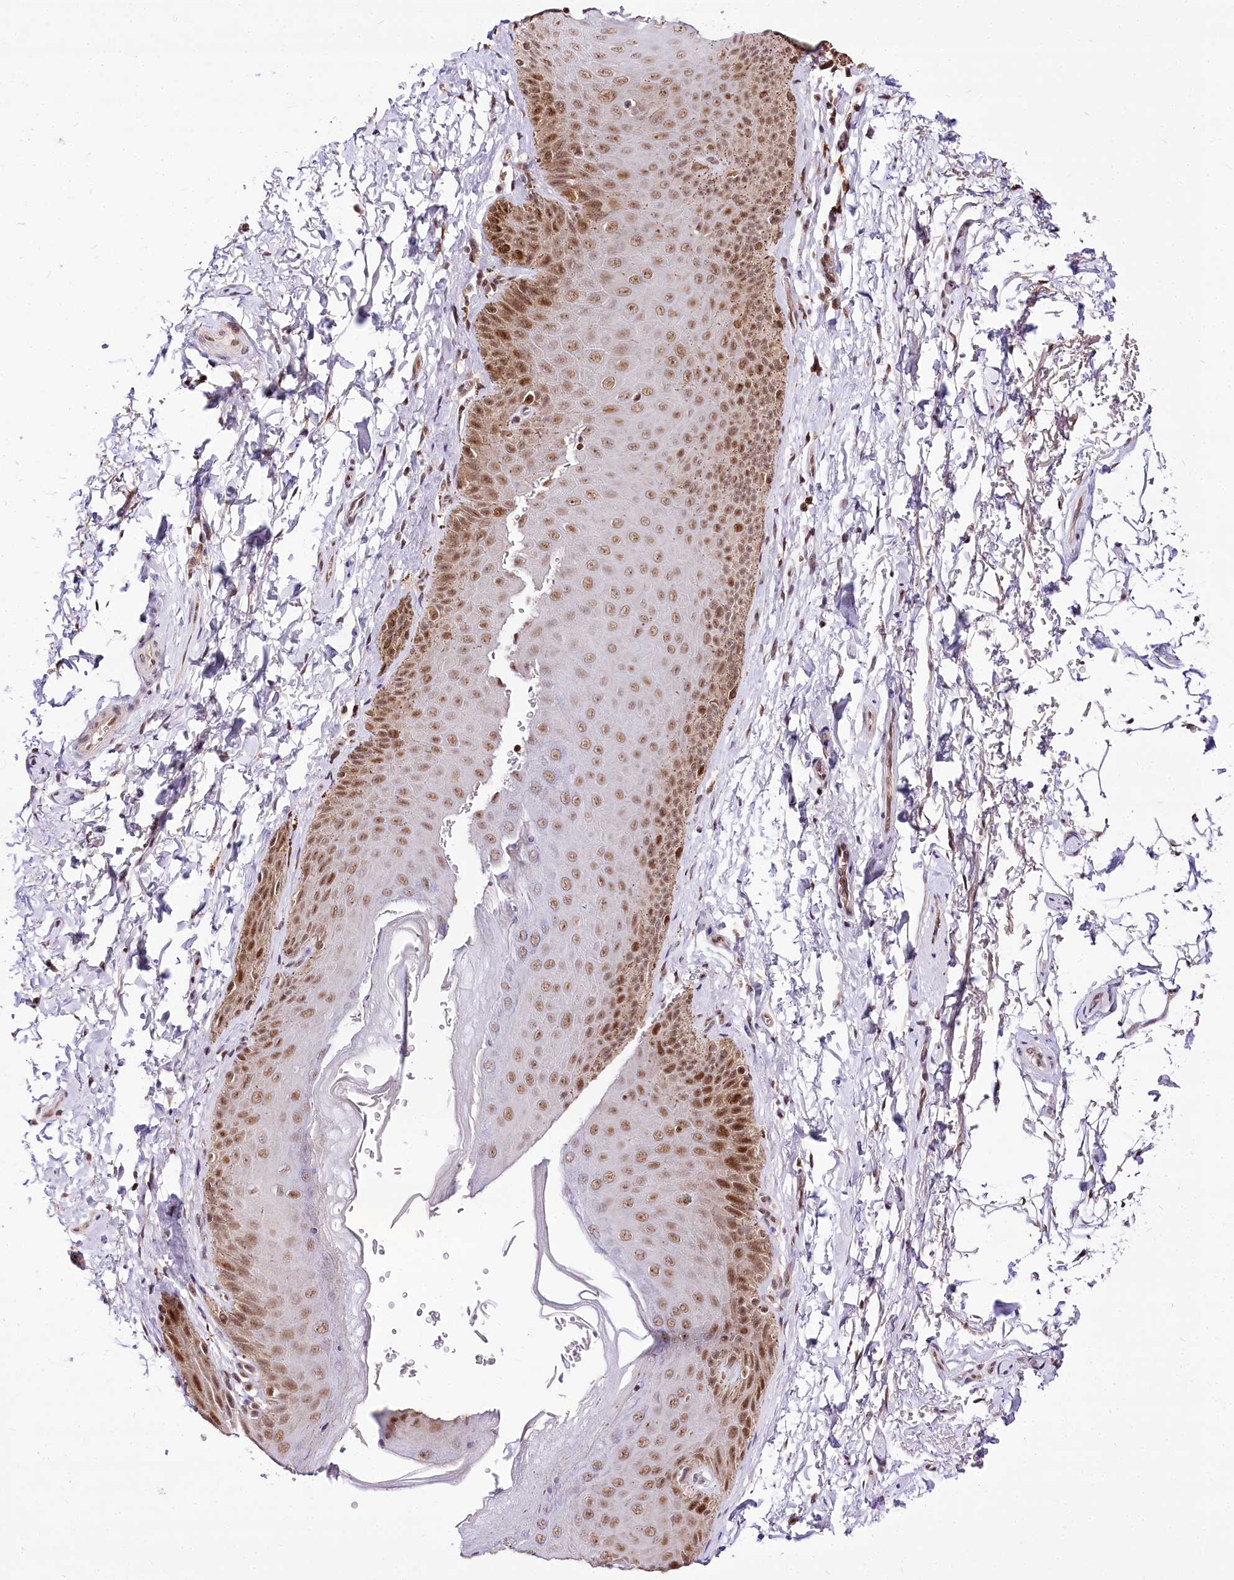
{"staining": {"intensity": "strong", "quantity": ">75%", "location": "nuclear"}, "tissue": "skin", "cell_type": "Epidermal cells", "image_type": "normal", "snomed": [{"axis": "morphology", "description": "Normal tissue, NOS"}, {"axis": "topography", "description": "Anal"}], "caption": "Immunohistochemistry of benign skin displays high levels of strong nuclear positivity in about >75% of epidermal cells. (Brightfield microscopy of DAB IHC at high magnification).", "gene": "POLA2", "patient": {"sex": "male", "age": 44}}